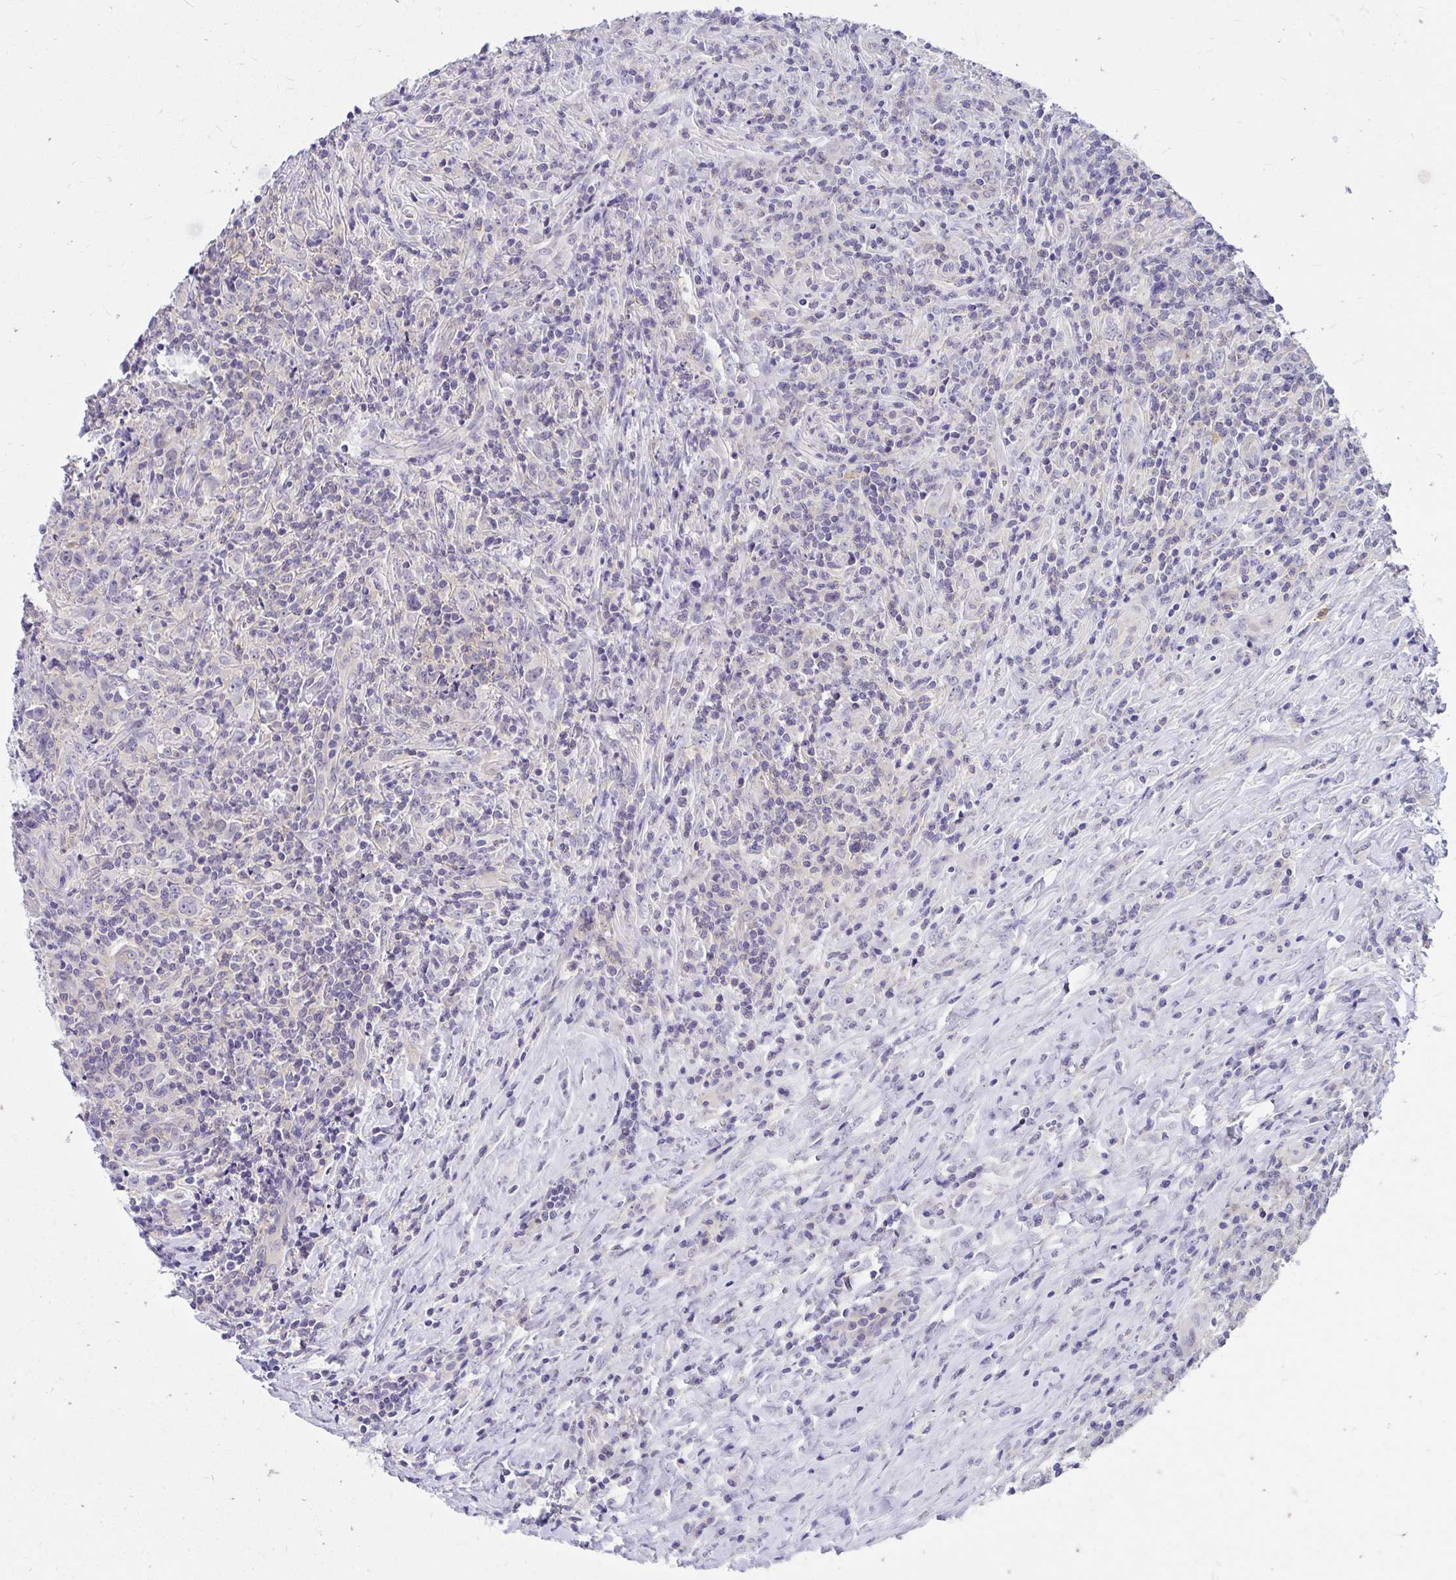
{"staining": {"intensity": "negative", "quantity": "none", "location": "none"}, "tissue": "lymphoma", "cell_type": "Tumor cells", "image_type": "cancer", "snomed": [{"axis": "morphology", "description": "Hodgkin's disease, NOS"}, {"axis": "topography", "description": "Lymph node"}], "caption": "Protein analysis of lymphoma demonstrates no significant positivity in tumor cells. Nuclei are stained in blue.", "gene": "C19orf81", "patient": {"sex": "female", "age": 18}}